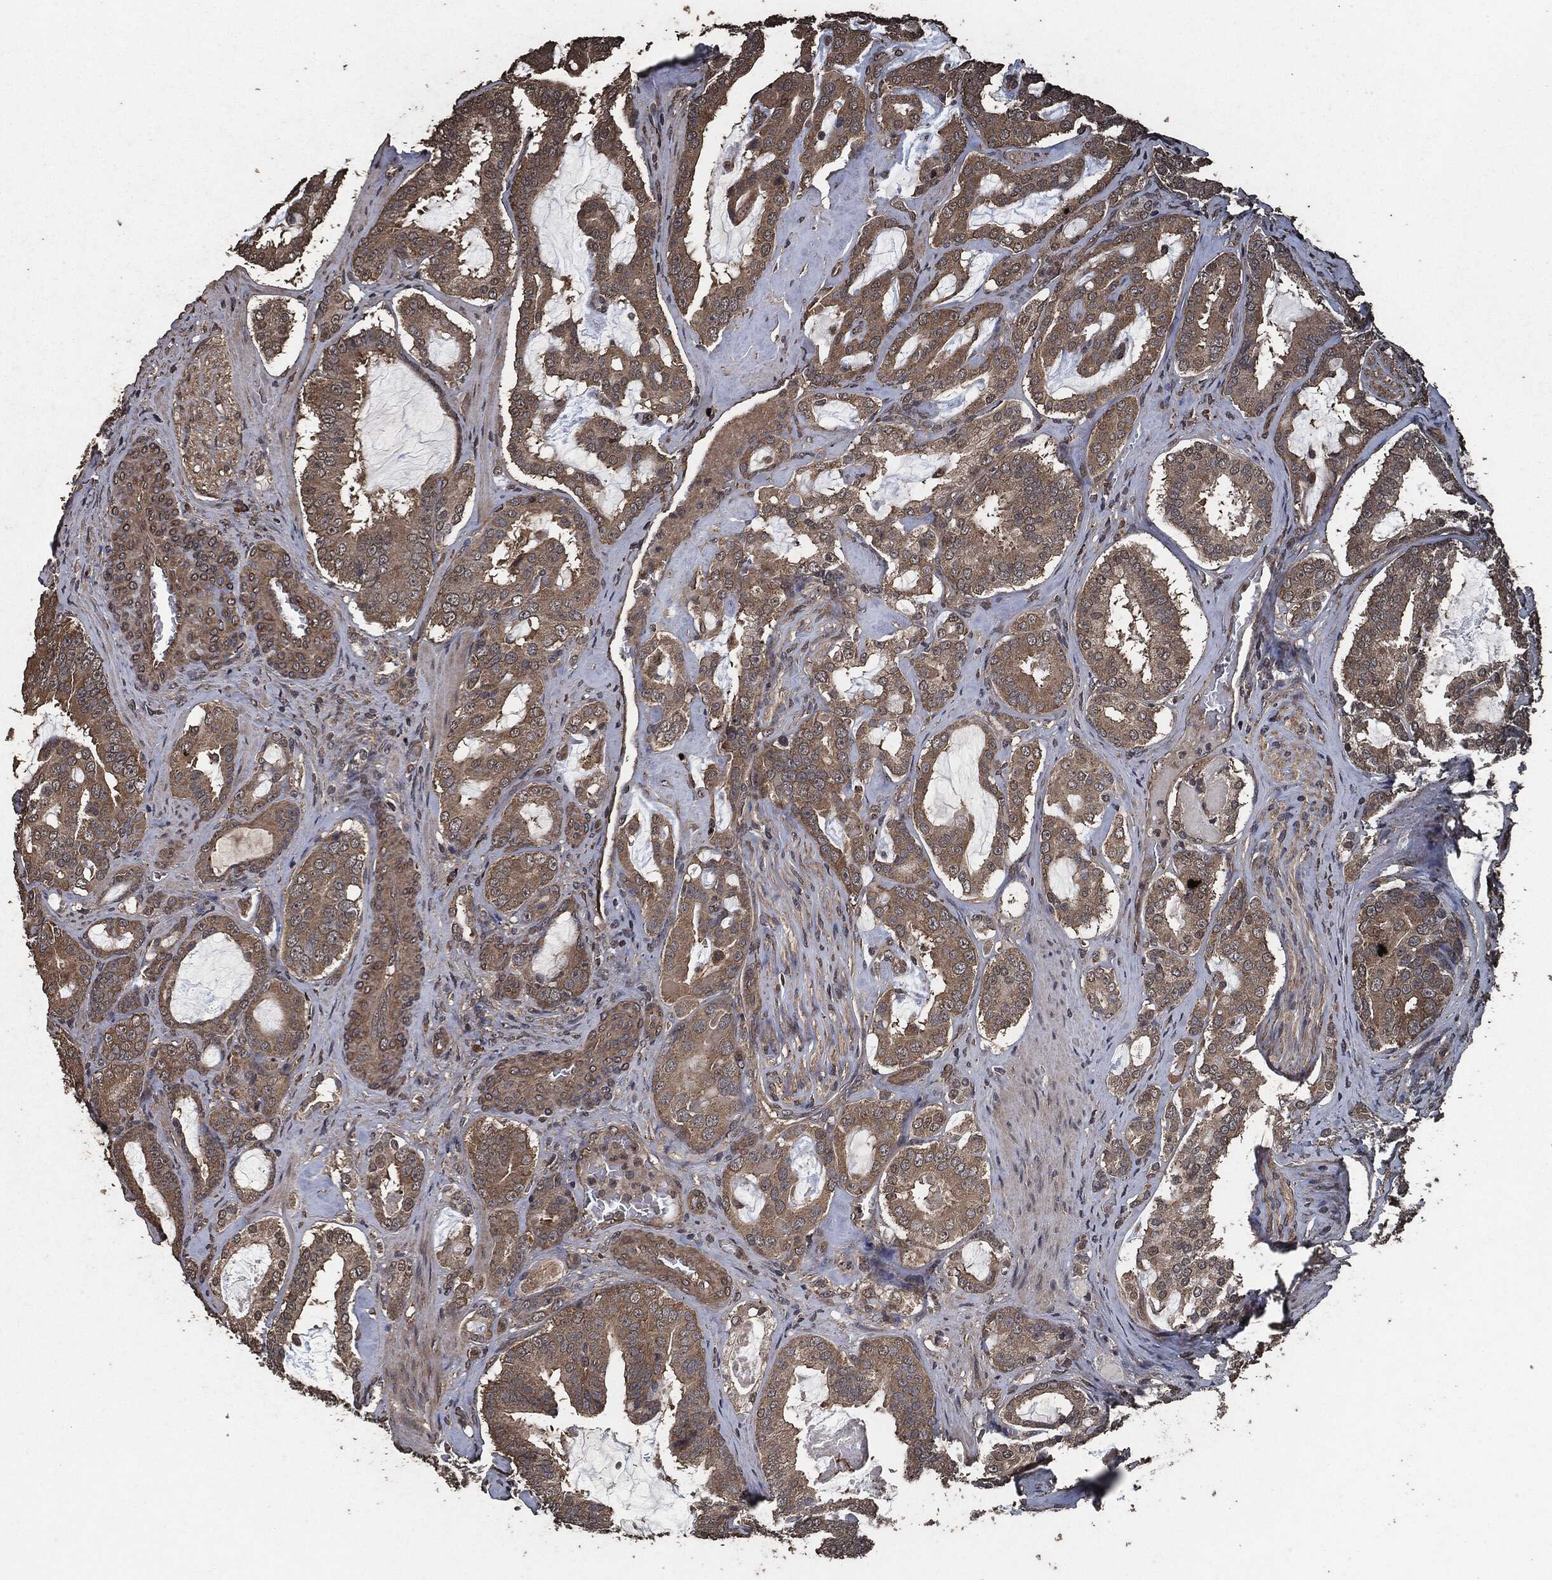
{"staining": {"intensity": "weak", "quantity": ">75%", "location": "cytoplasmic/membranous"}, "tissue": "prostate cancer", "cell_type": "Tumor cells", "image_type": "cancer", "snomed": [{"axis": "morphology", "description": "Adenocarcinoma, NOS"}, {"axis": "topography", "description": "Prostate"}], "caption": "Adenocarcinoma (prostate) tissue shows weak cytoplasmic/membranous positivity in about >75% of tumor cells", "gene": "AKT1S1", "patient": {"sex": "male", "age": 67}}